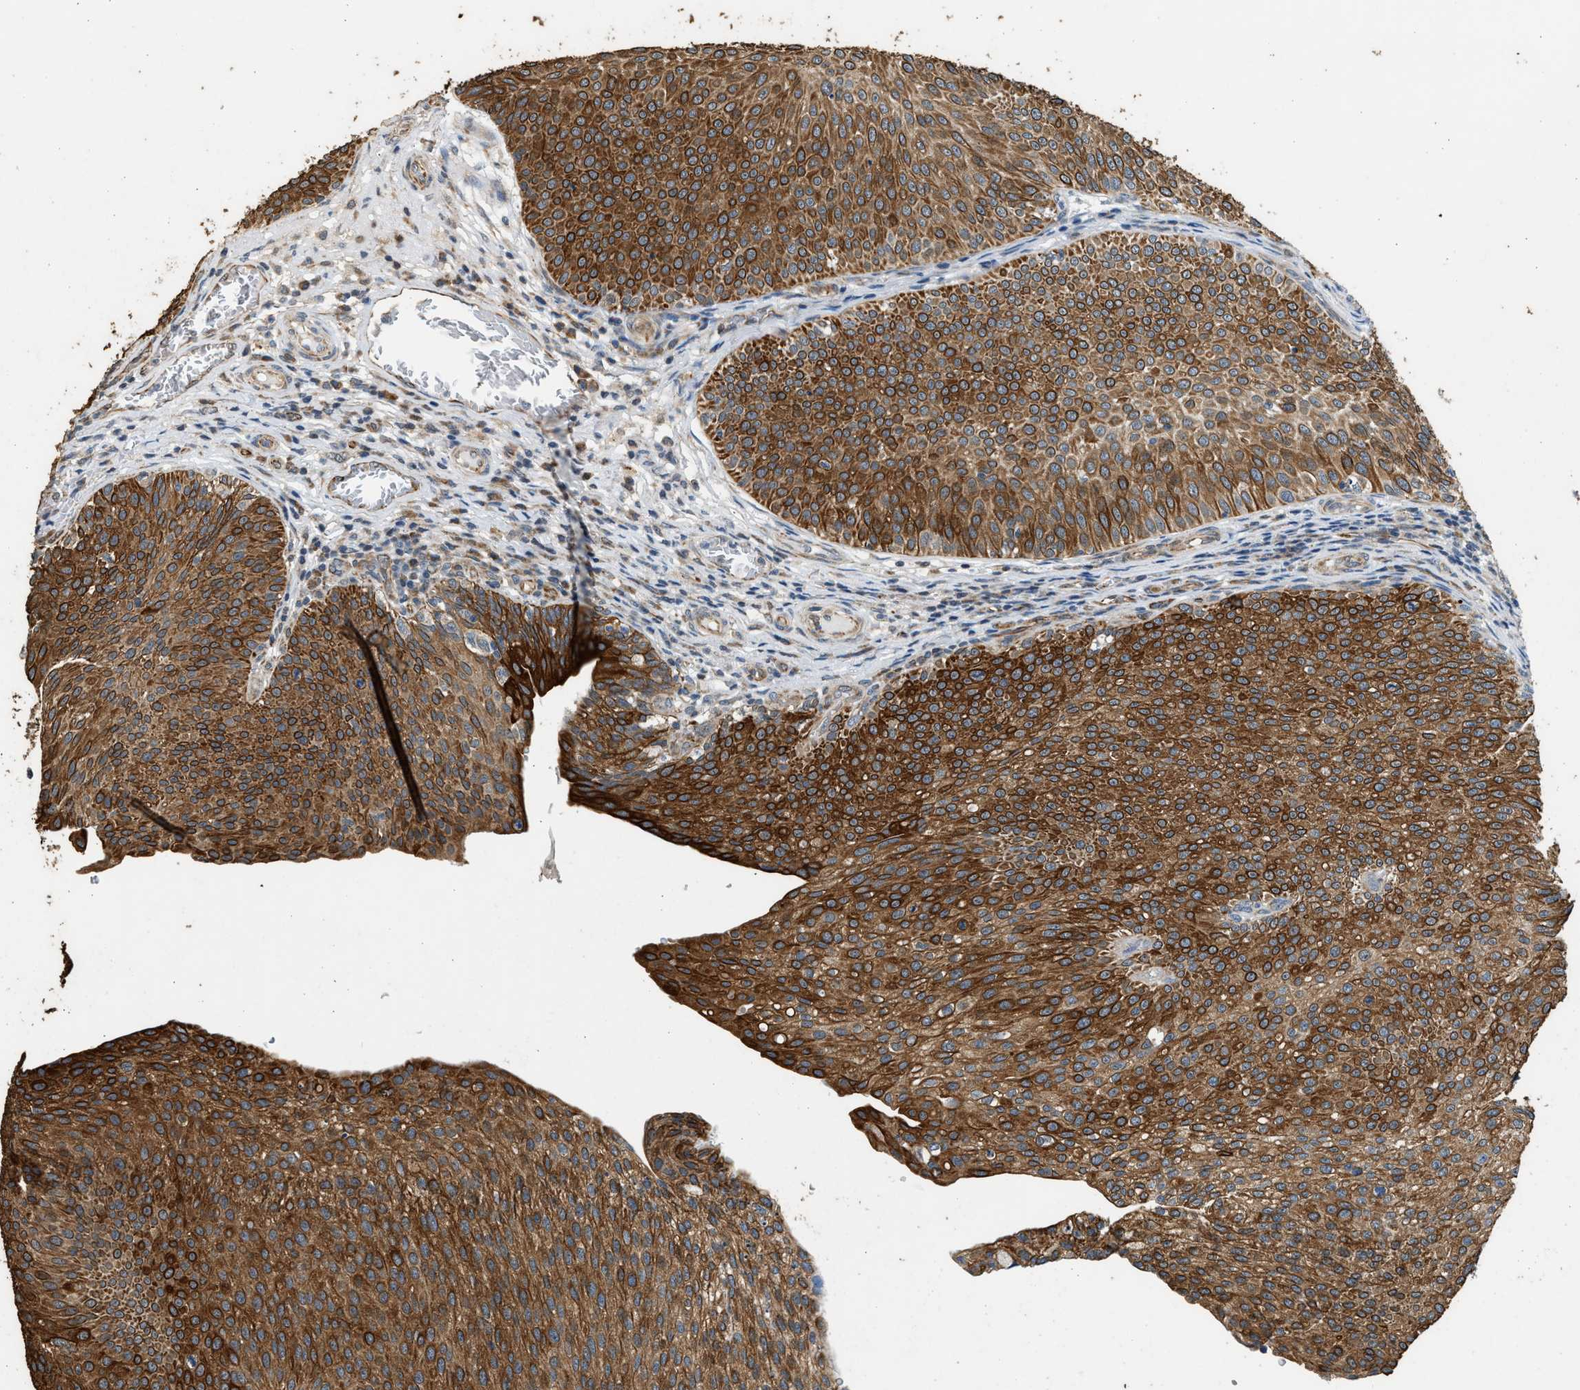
{"staining": {"intensity": "strong", "quantity": ">75%", "location": "cytoplasmic/membranous"}, "tissue": "urothelial cancer", "cell_type": "Tumor cells", "image_type": "cancer", "snomed": [{"axis": "morphology", "description": "Urothelial carcinoma, Low grade"}, {"axis": "topography", "description": "Smooth muscle"}, {"axis": "topography", "description": "Urinary bladder"}], "caption": "Immunohistochemical staining of urothelial carcinoma (low-grade) reveals strong cytoplasmic/membranous protein positivity in about >75% of tumor cells.", "gene": "PCLO", "patient": {"sex": "male", "age": 60}}